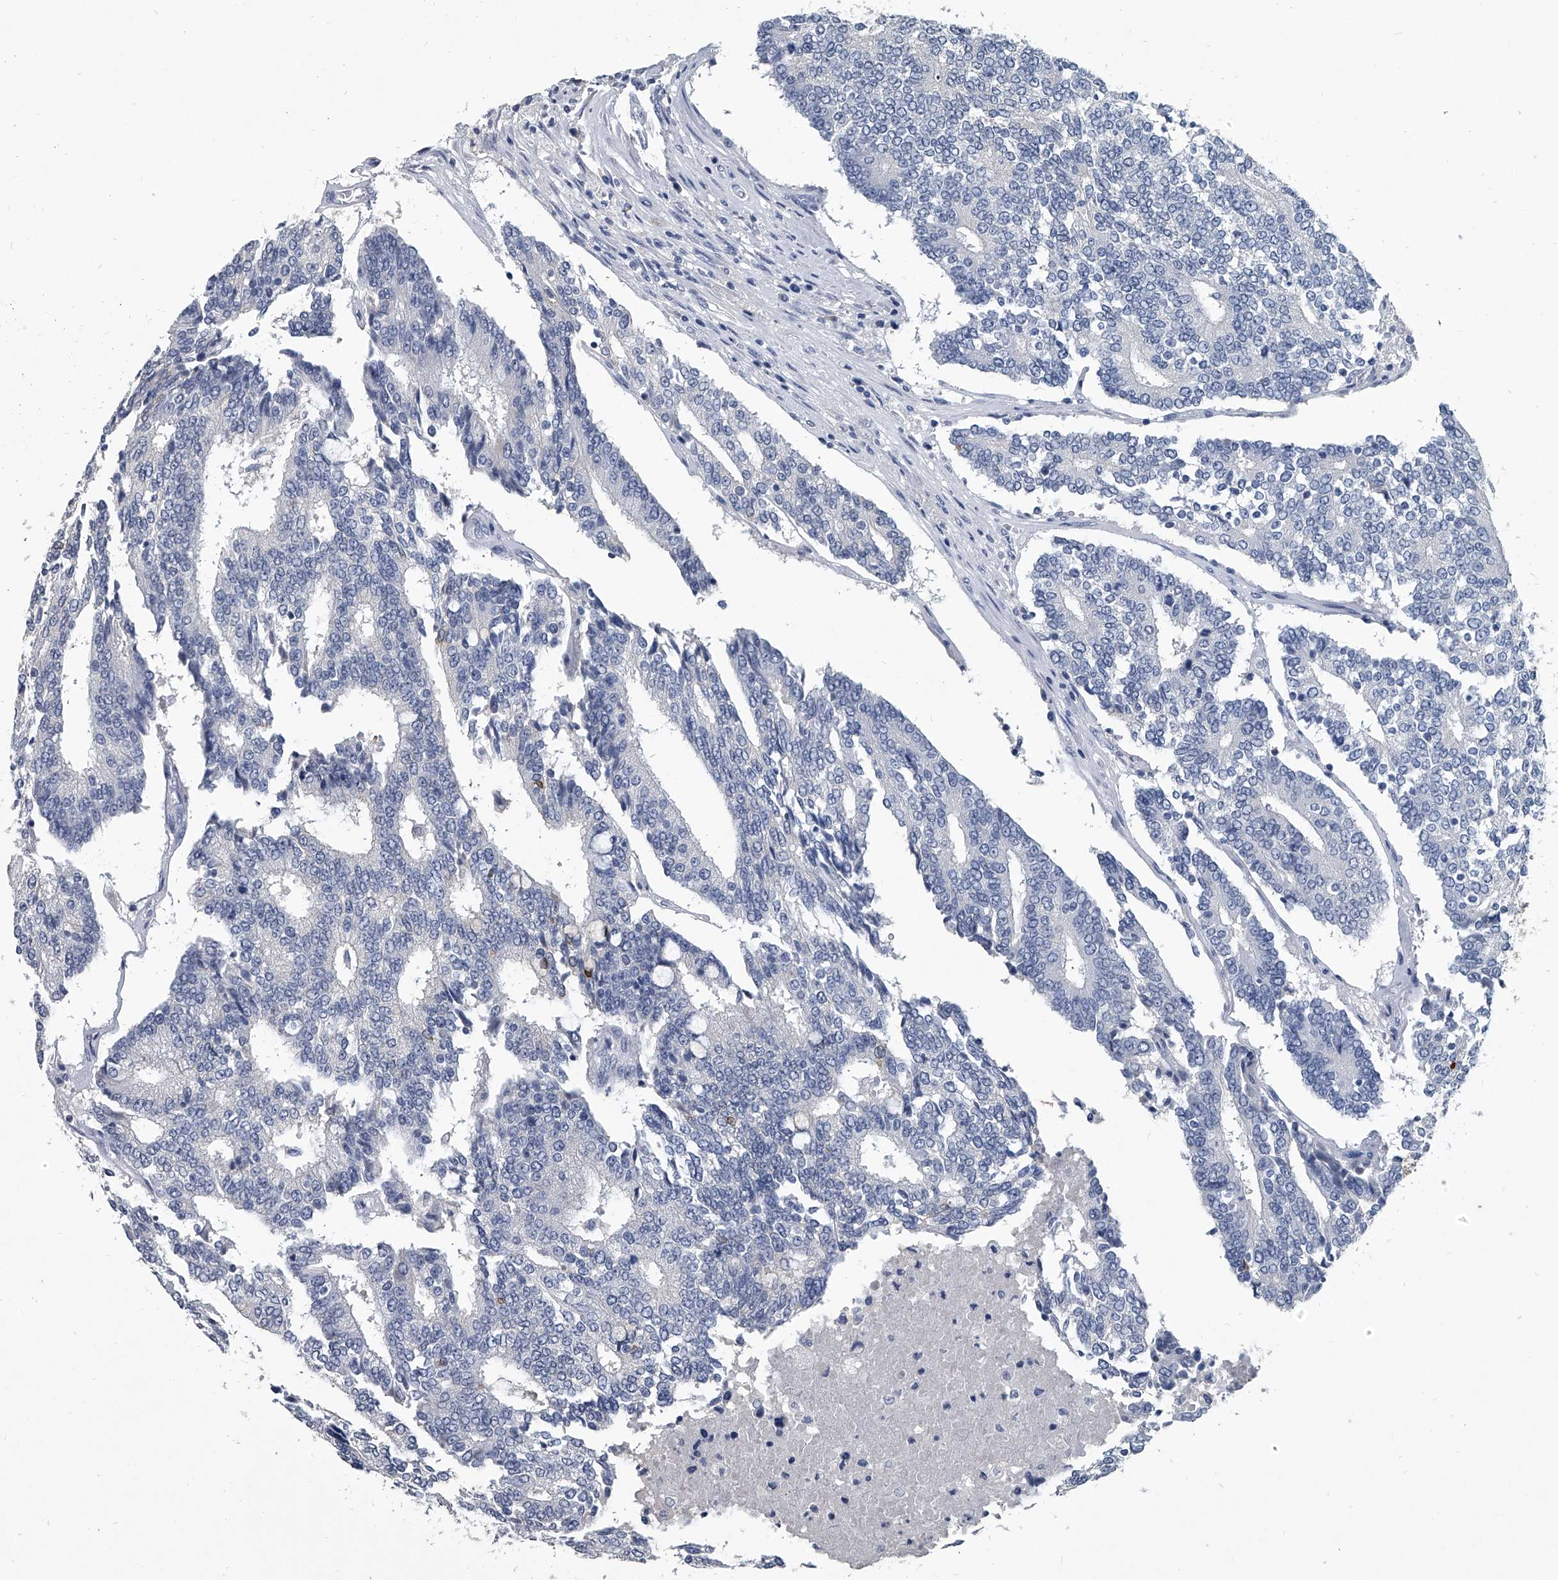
{"staining": {"intensity": "negative", "quantity": "none", "location": "none"}, "tissue": "prostate cancer", "cell_type": "Tumor cells", "image_type": "cancer", "snomed": [{"axis": "morphology", "description": "Normal tissue, NOS"}, {"axis": "morphology", "description": "Adenocarcinoma, High grade"}, {"axis": "topography", "description": "Prostate"}, {"axis": "topography", "description": "Seminal veicle"}], "caption": "Tumor cells are negative for brown protein staining in prostate cancer (high-grade adenocarcinoma).", "gene": "BCAS1", "patient": {"sex": "male", "age": 55}}